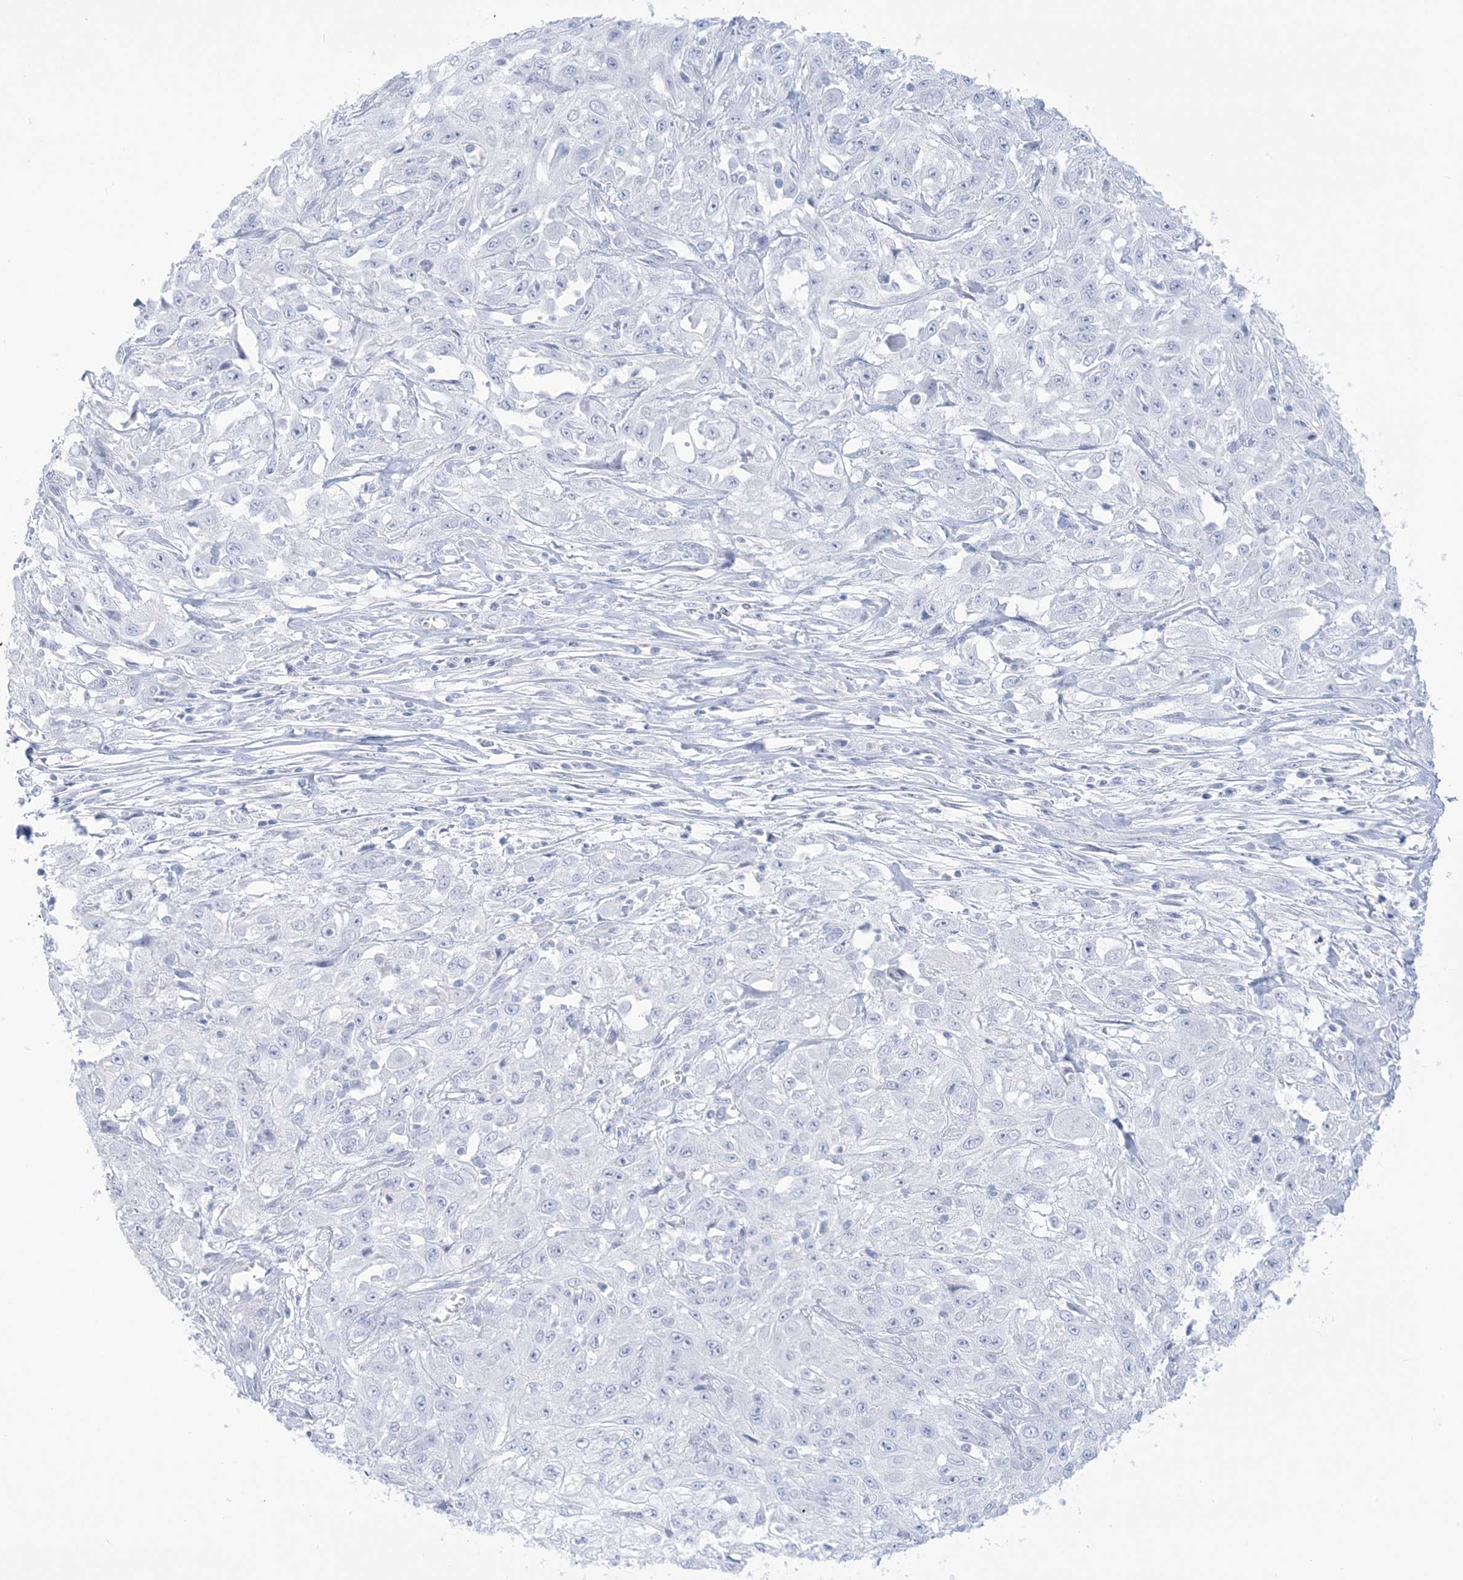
{"staining": {"intensity": "negative", "quantity": "none", "location": "none"}, "tissue": "skin cancer", "cell_type": "Tumor cells", "image_type": "cancer", "snomed": [{"axis": "morphology", "description": "Squamous cell carcinoma, NOS"}, {"axis": "morphology", "description": "Squamous cell carcinoma, metastatic, NOS"}, {"axis": "topography", "description": "Skin"}, {"axis": "topography", "description": "Lymph node"}], "caption": "A high-resolution photomicrograph shows immunohistochemistry (IHC) staining of skin cancer (squamous cell carcinoma), which displays no significant expression in tumor cells.", "gene": "AGXT", "patient": {"sex": "male", "age": 75}}